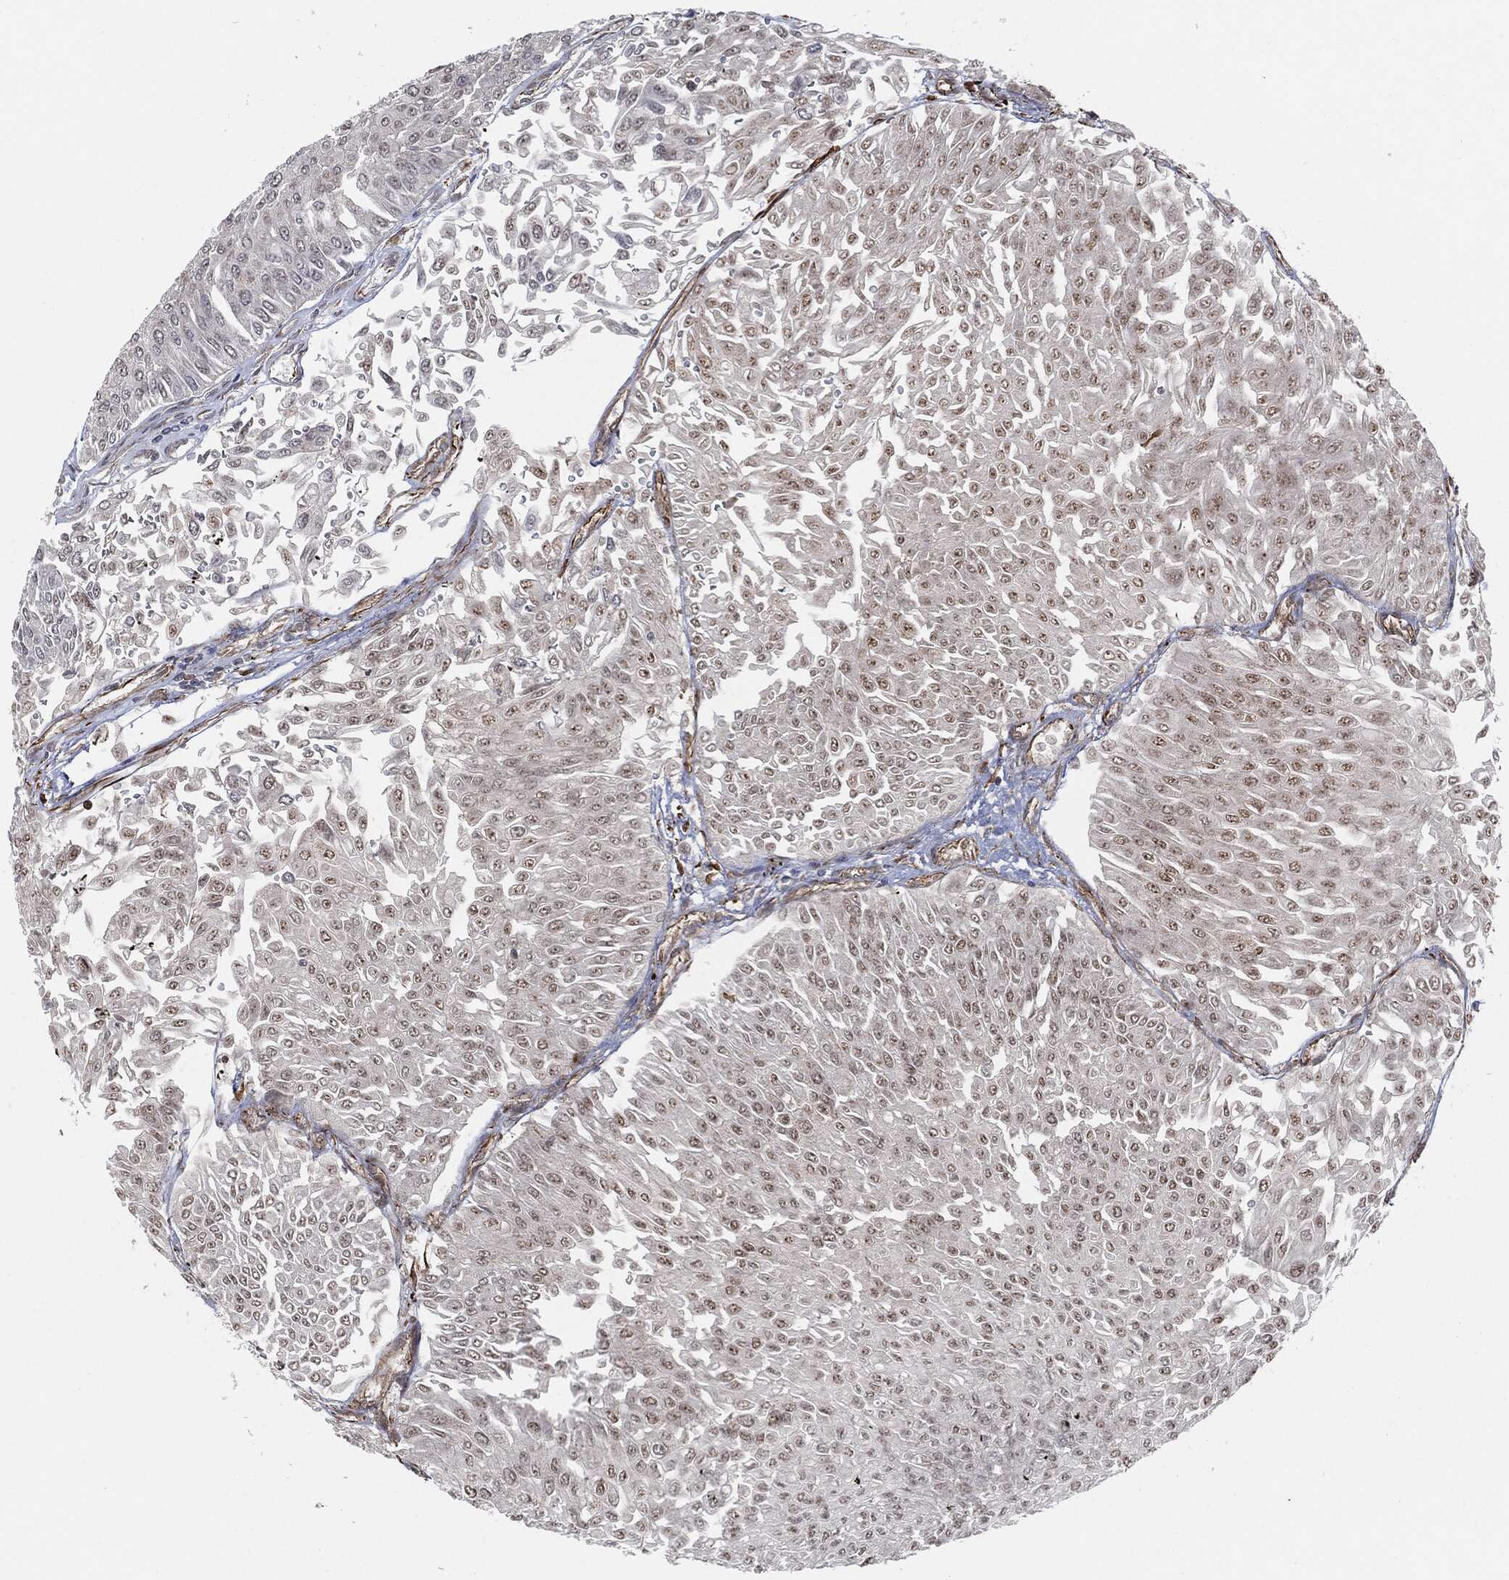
{"staining": {"intensity": "weak", "quantity": "25%-75%", "location": "nuclear"}, "tissue": "urothelial cancer", "cell_type": "Tumor cells", "image_type": "cancer", "snomed": [{"axis": "morphology", "description": "Urothelial carcinoma, Low grade"}, {"axis": "topography", "description": "Urinary bladder"}], "caption": "IHC of human urothelial cancer shows low levels of weak nuclear staining in approximately 25%-75% of tumor cells.", "gene": "TP53RK", "patient": {"sex": "male", "age": 67}}